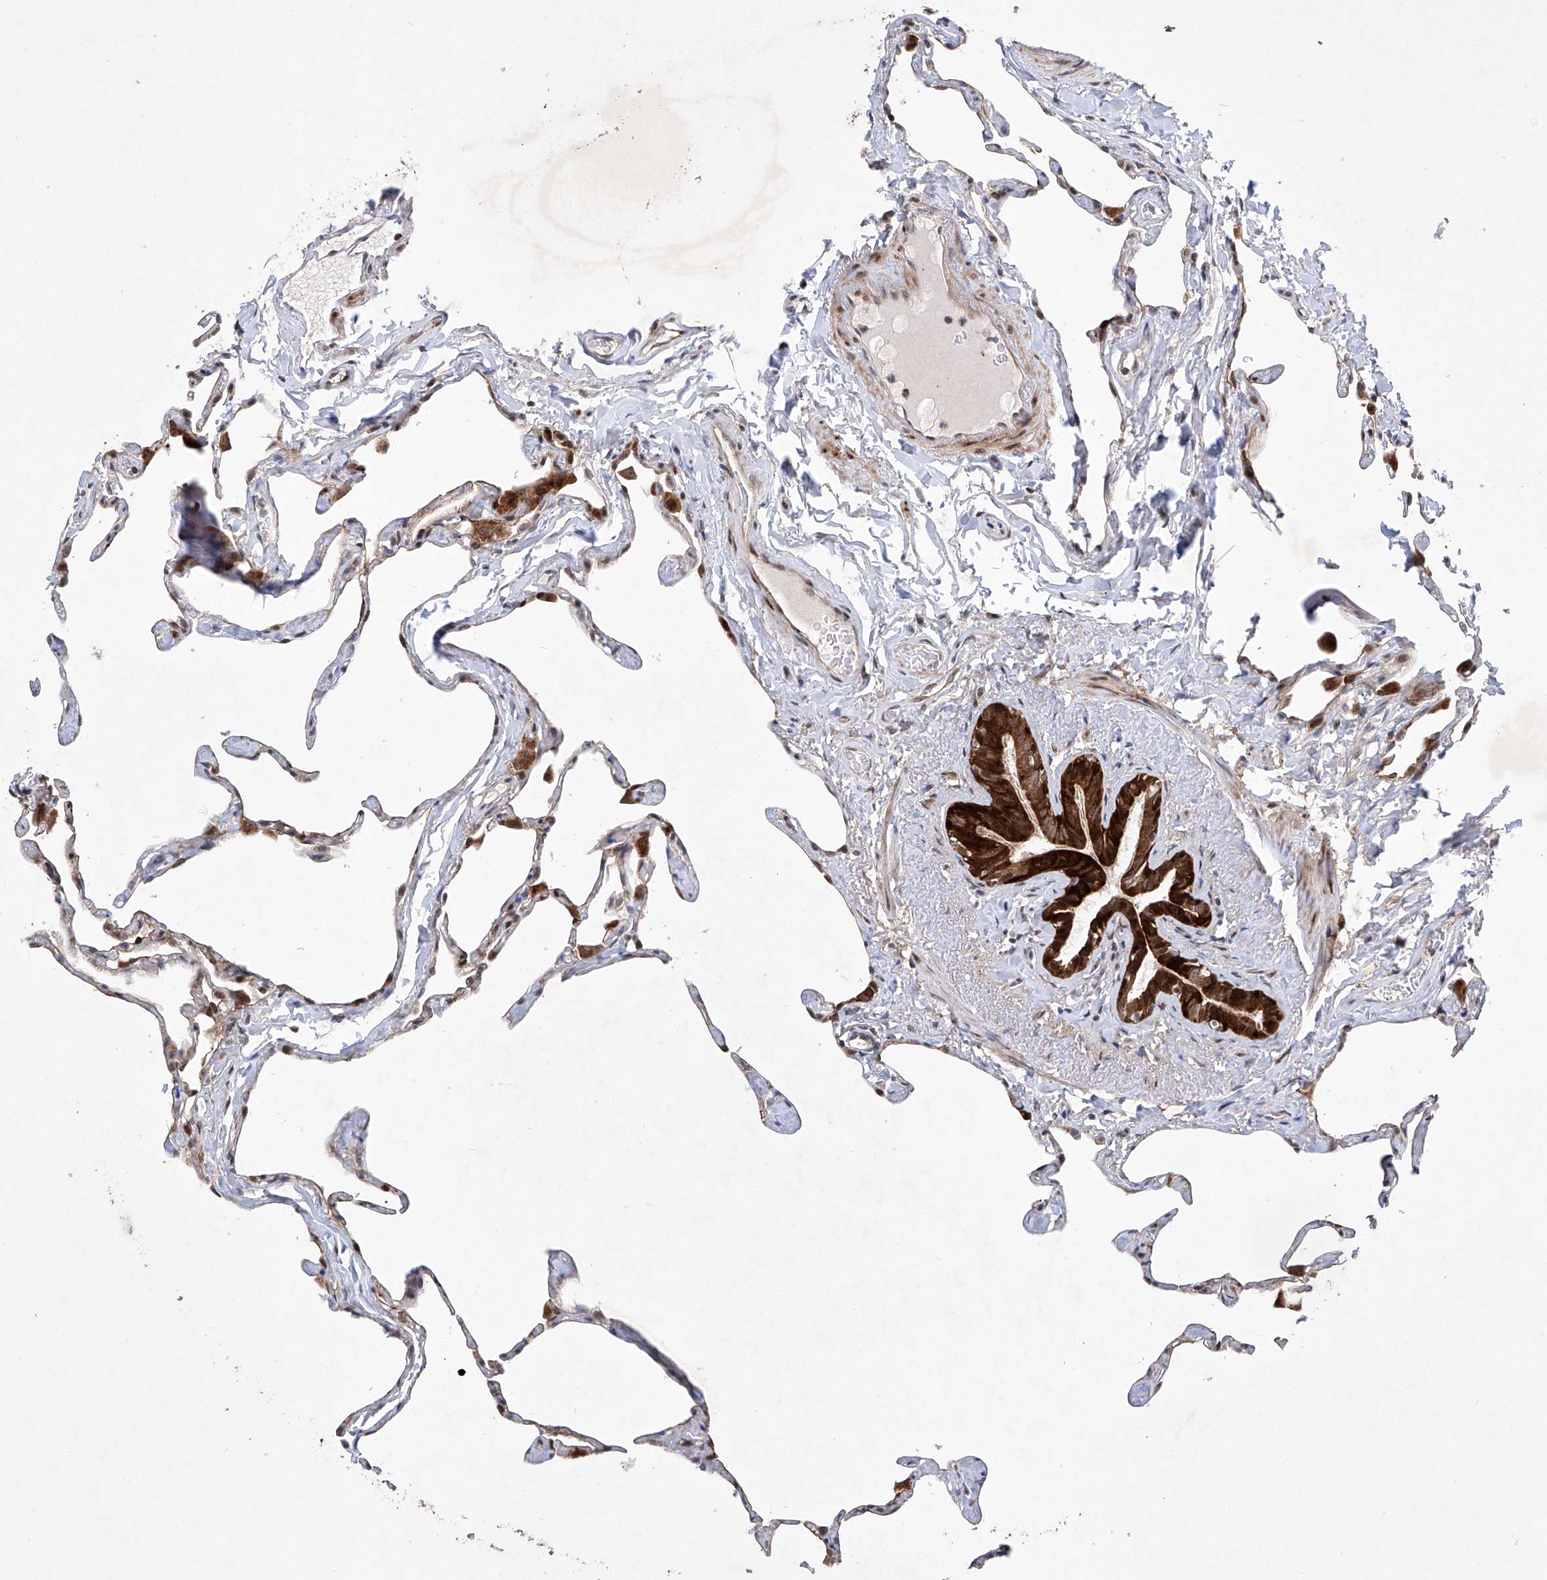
{"staining": {"intensity": "weak", "quantity": "<25%", "location": "cytoplasmic/membranous"}, "tissue": "lung", "cell_type": "Alveolar cells", "image_type": "normal", "snomed": [{"axis": "morphology", "description": "Normal tissue, NOS"}, {"axis": "topography", "description": "Lung"}], "caption": "Immunohistochemical staining of normal human lung shows no significant staining in alveolar cells. (DAB (3,3'-diaminobenzidine) IHC, high magnification).", "gene": "AFG1L", "patient": {"sex": "male", "age": 65}}